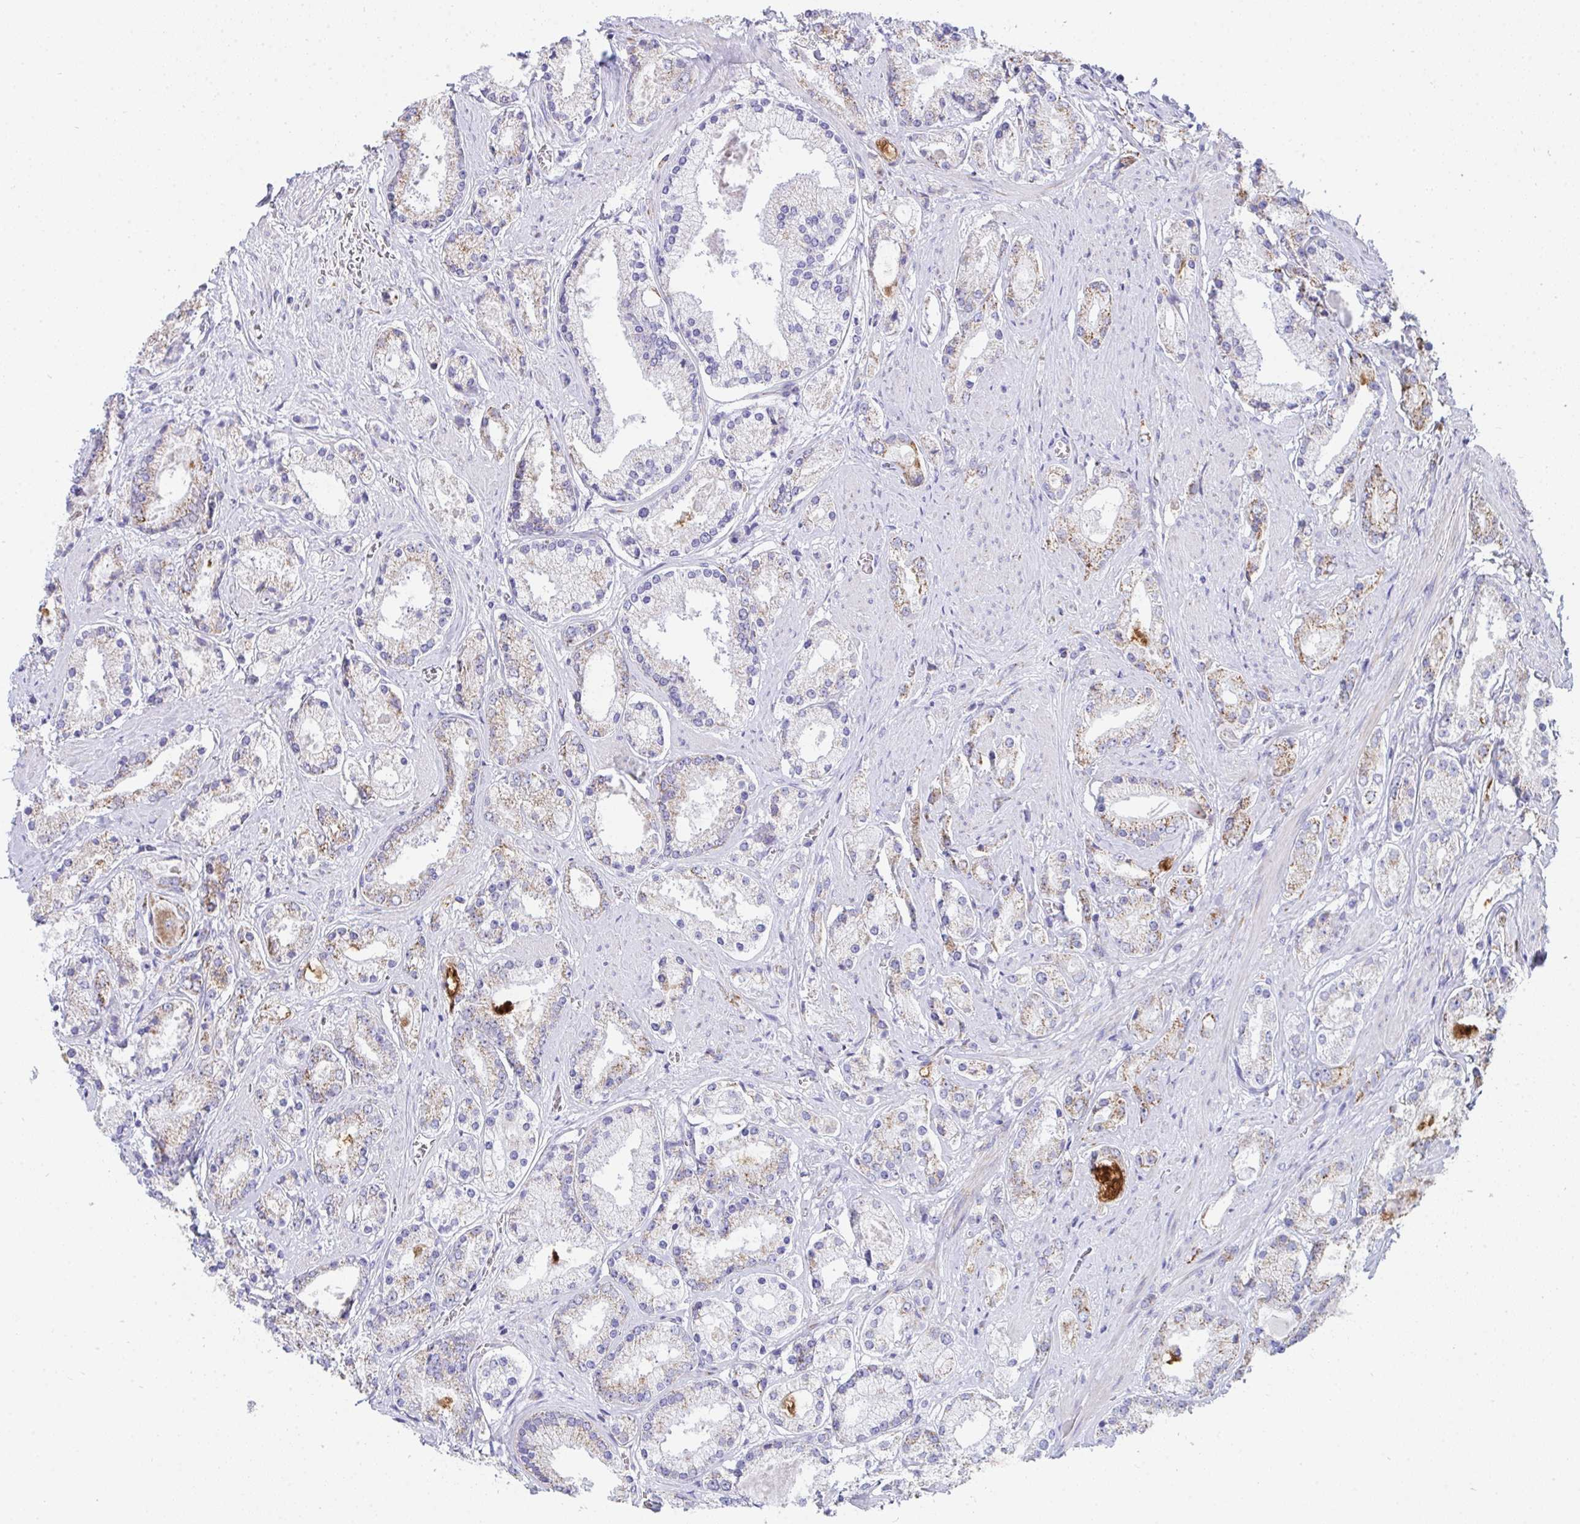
{"staining": {"intensity": "moderate", "quantity": "25%-75%", "location": "cytoplasmic/membranous"}, "tissue": "prostate cancer", "cell_type": "Tumor cells", "image_type": "cancer", "snomed": [{"axis": "morphology", "description": "Adenocarcinoma, High grade"}, {"axis": "topography", "description": "Prostate"}], "caption": "Protein staining exhibits moderate cytoplasmic/membranous positivity in approximately 25%-75% of tumor cells in high-grade adenocarcinoma (prostate).", "gene": "AIFM1", "patient": {"sex": "male", "age": 67}}